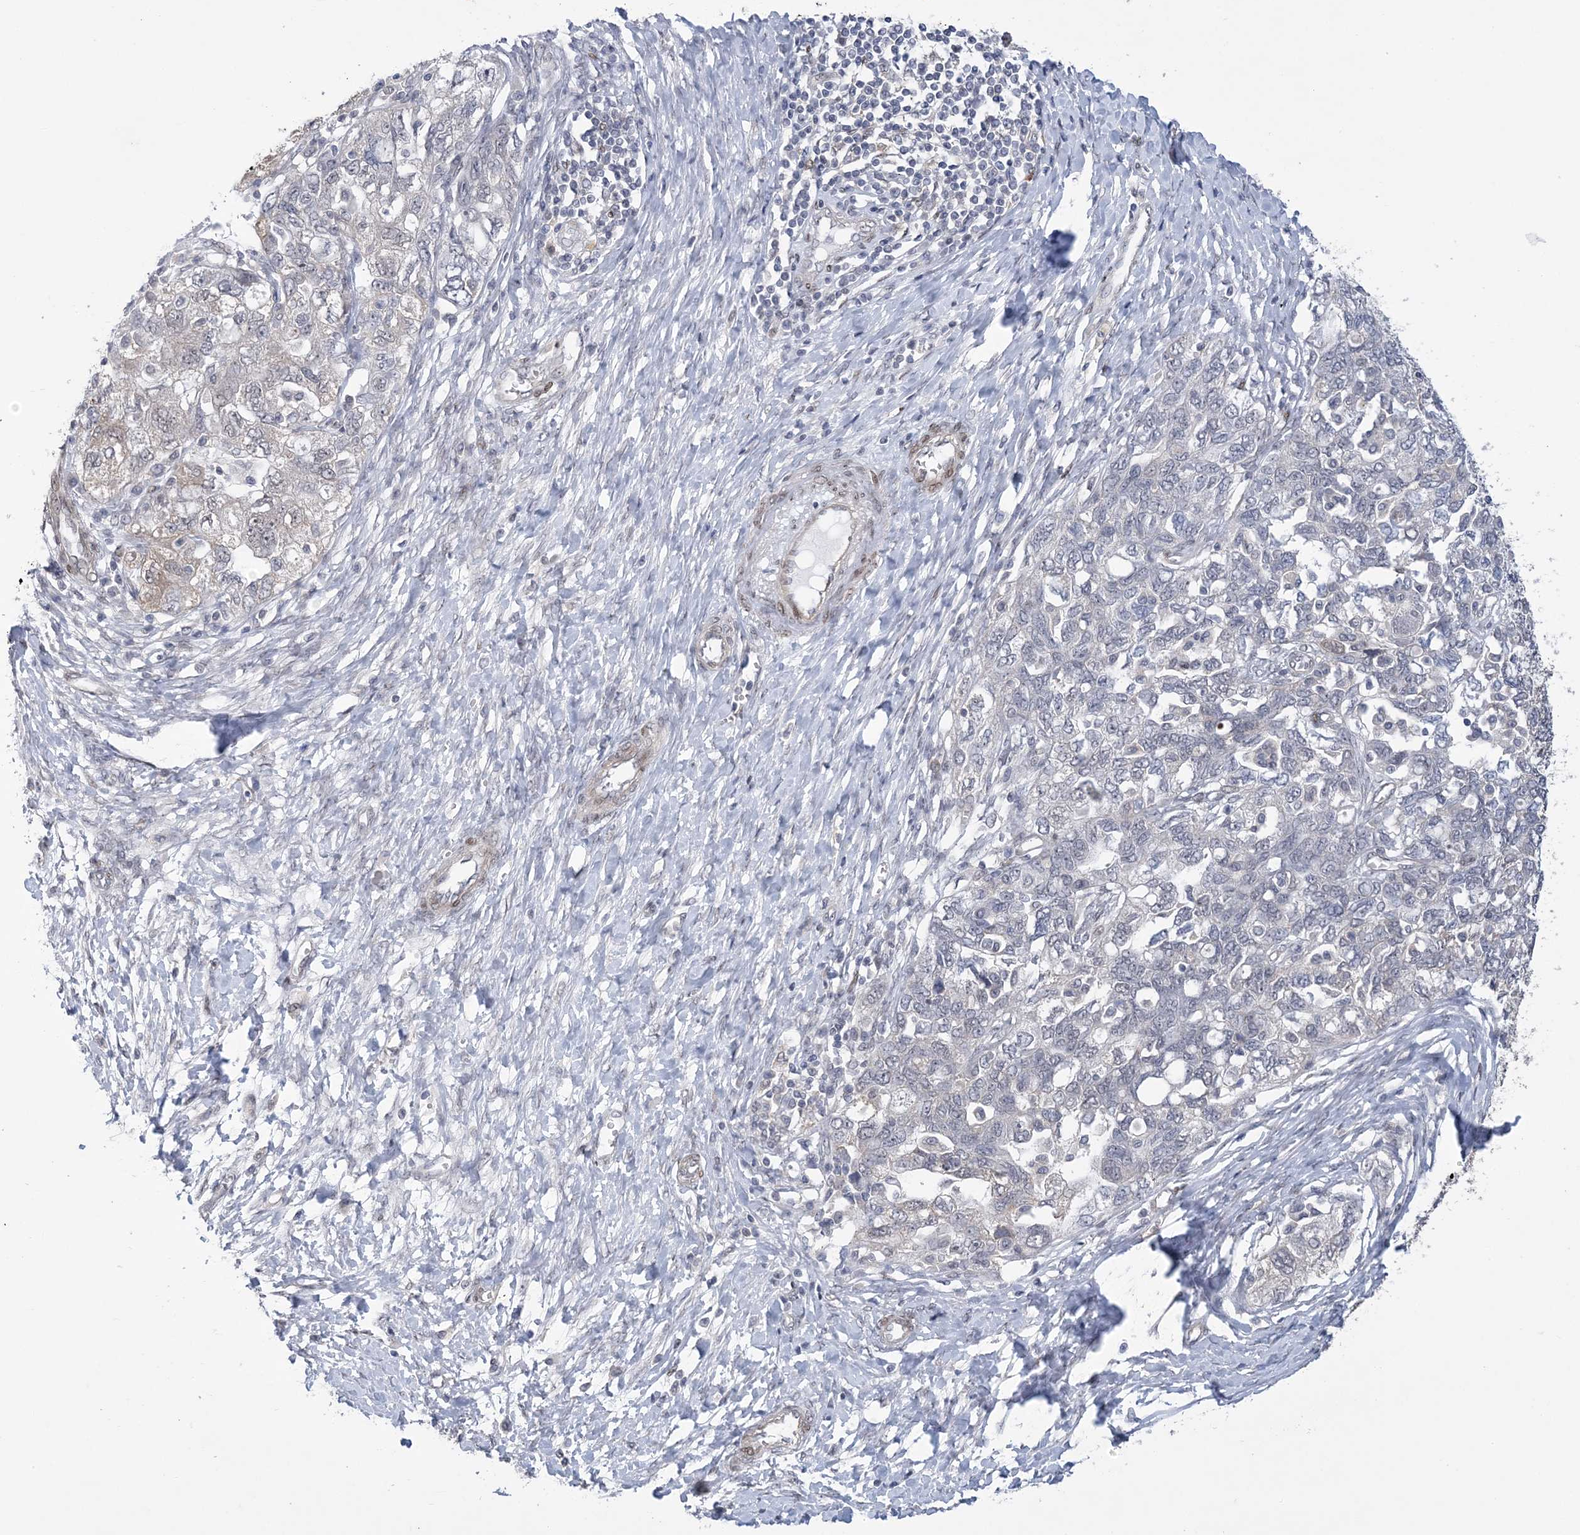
{"staining": {"intensity": "negative", "quantity": "none", "location": "none"}, "tissue": "ovarian cancer", "cell_type": "Tumor cells", "image_type": "cancer", "snomed": [{"axis": "morphology", "description": "Carcinoma, NOS"}, {"axis": "morphology", "description": "Cystadenocarcinoma, serous, NOS"}, {"axis": "topography", "description": "Ovary"}], "caption": "Immunohistochemical staining of ovarian serous cystadenocarcinoma demonstrates no significant expression in tumor cells.", "gene": "HOMEZ", "patient": {"sex": "female", "age": 69}}